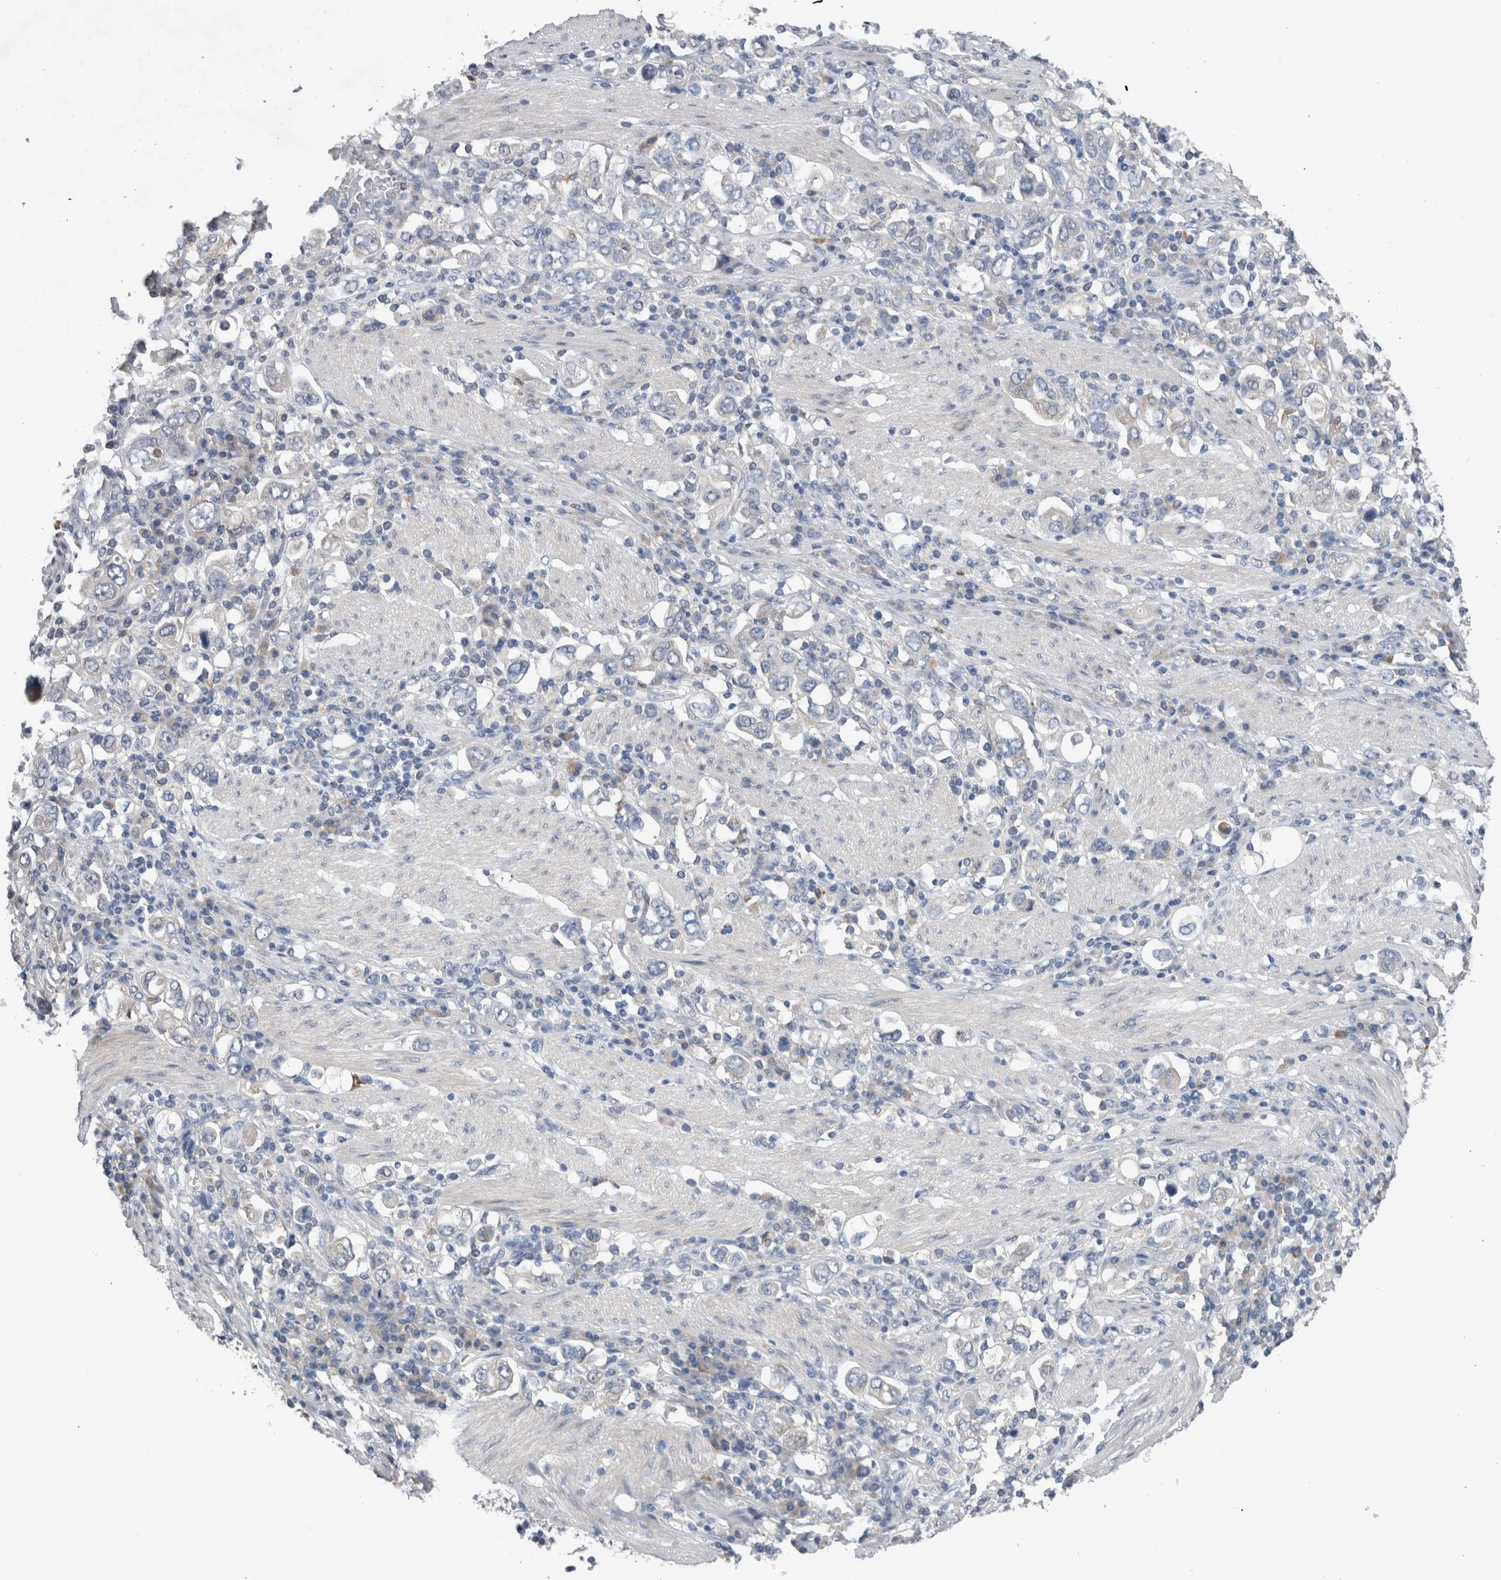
{"staining": {"intensity": "negative", "quantity": "none", "location": "none"}, "tissue": "stomach cancer", "cell_type": "Tumor cells", "image_type": "cancer", "snomed": [{"axis": "morphology", "description": "Adenocarcinoma, NOS"}, {"axis": "topography", "description": "Stomach, upper"}], "caption": "High magnification brightfield microscopy of stomach cancer stained with DAB (brown) and counterstained with hematoxylin (blue): tumor cells show no significant staining.", "gene": "CRNN", "patient": {"sex": "male", "age": 62}}